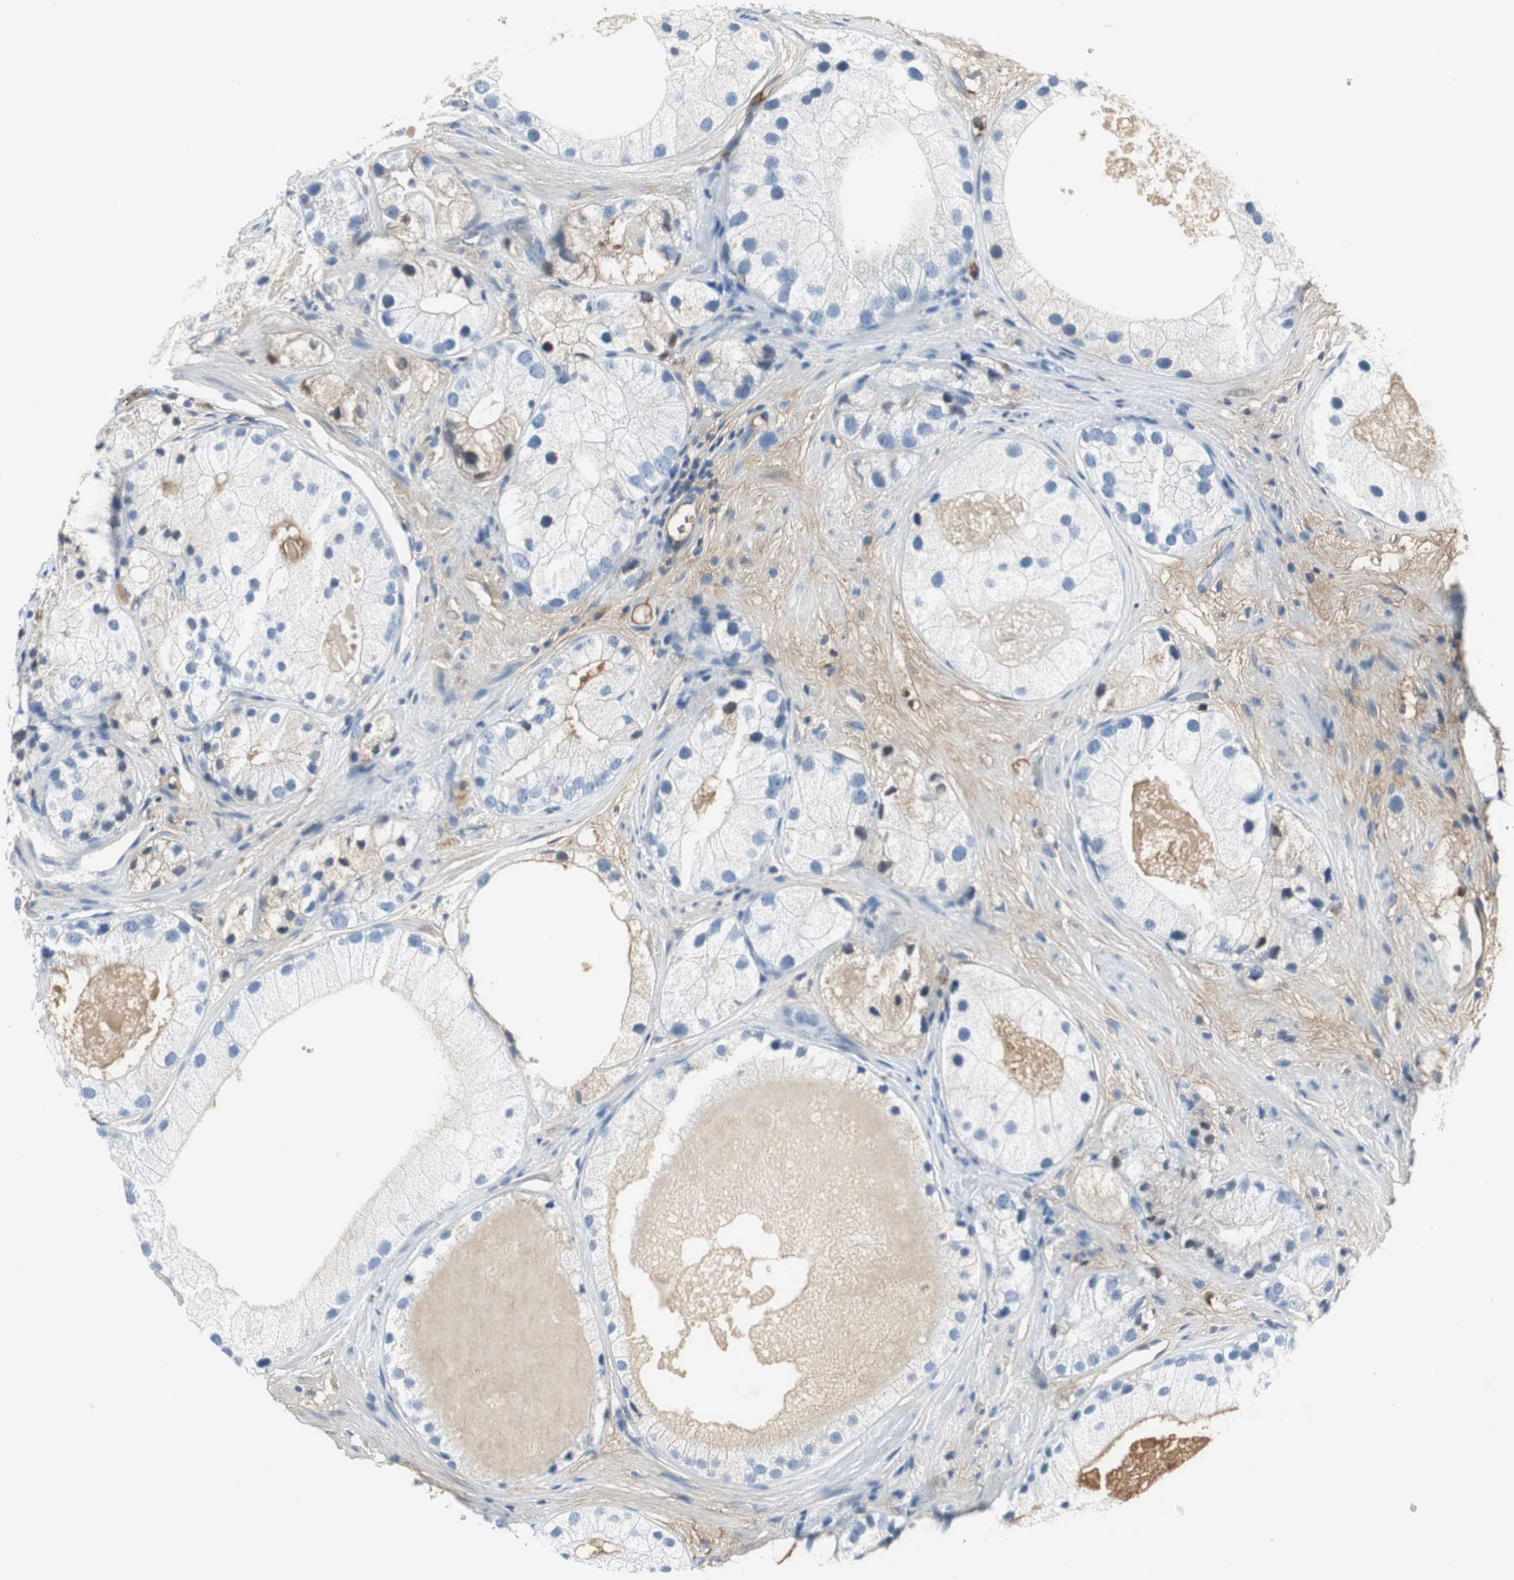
{"staining": {"intensity": "negative", "quantity": "none", "location": "none"}, "tissue": "prostate cancer", "cell_type": "Tumor cells", "image_type": "cancer", "snomed": [{"axis": "morphology", "description": "Adenocarcinoma, Low grade"}, {"axis": "topography", "description": "Prostate"}], "caption": "The IHC histopathology image has no significant expression in tumor cells of prostate cancer tissue. Brightfield microscopy of immunohistochemistry stained with DAB (brown) and hematoxylin (blue), captured at high magnification.", "gene": "IGHA1", "patient": {"sex": "male", "age": 69}}